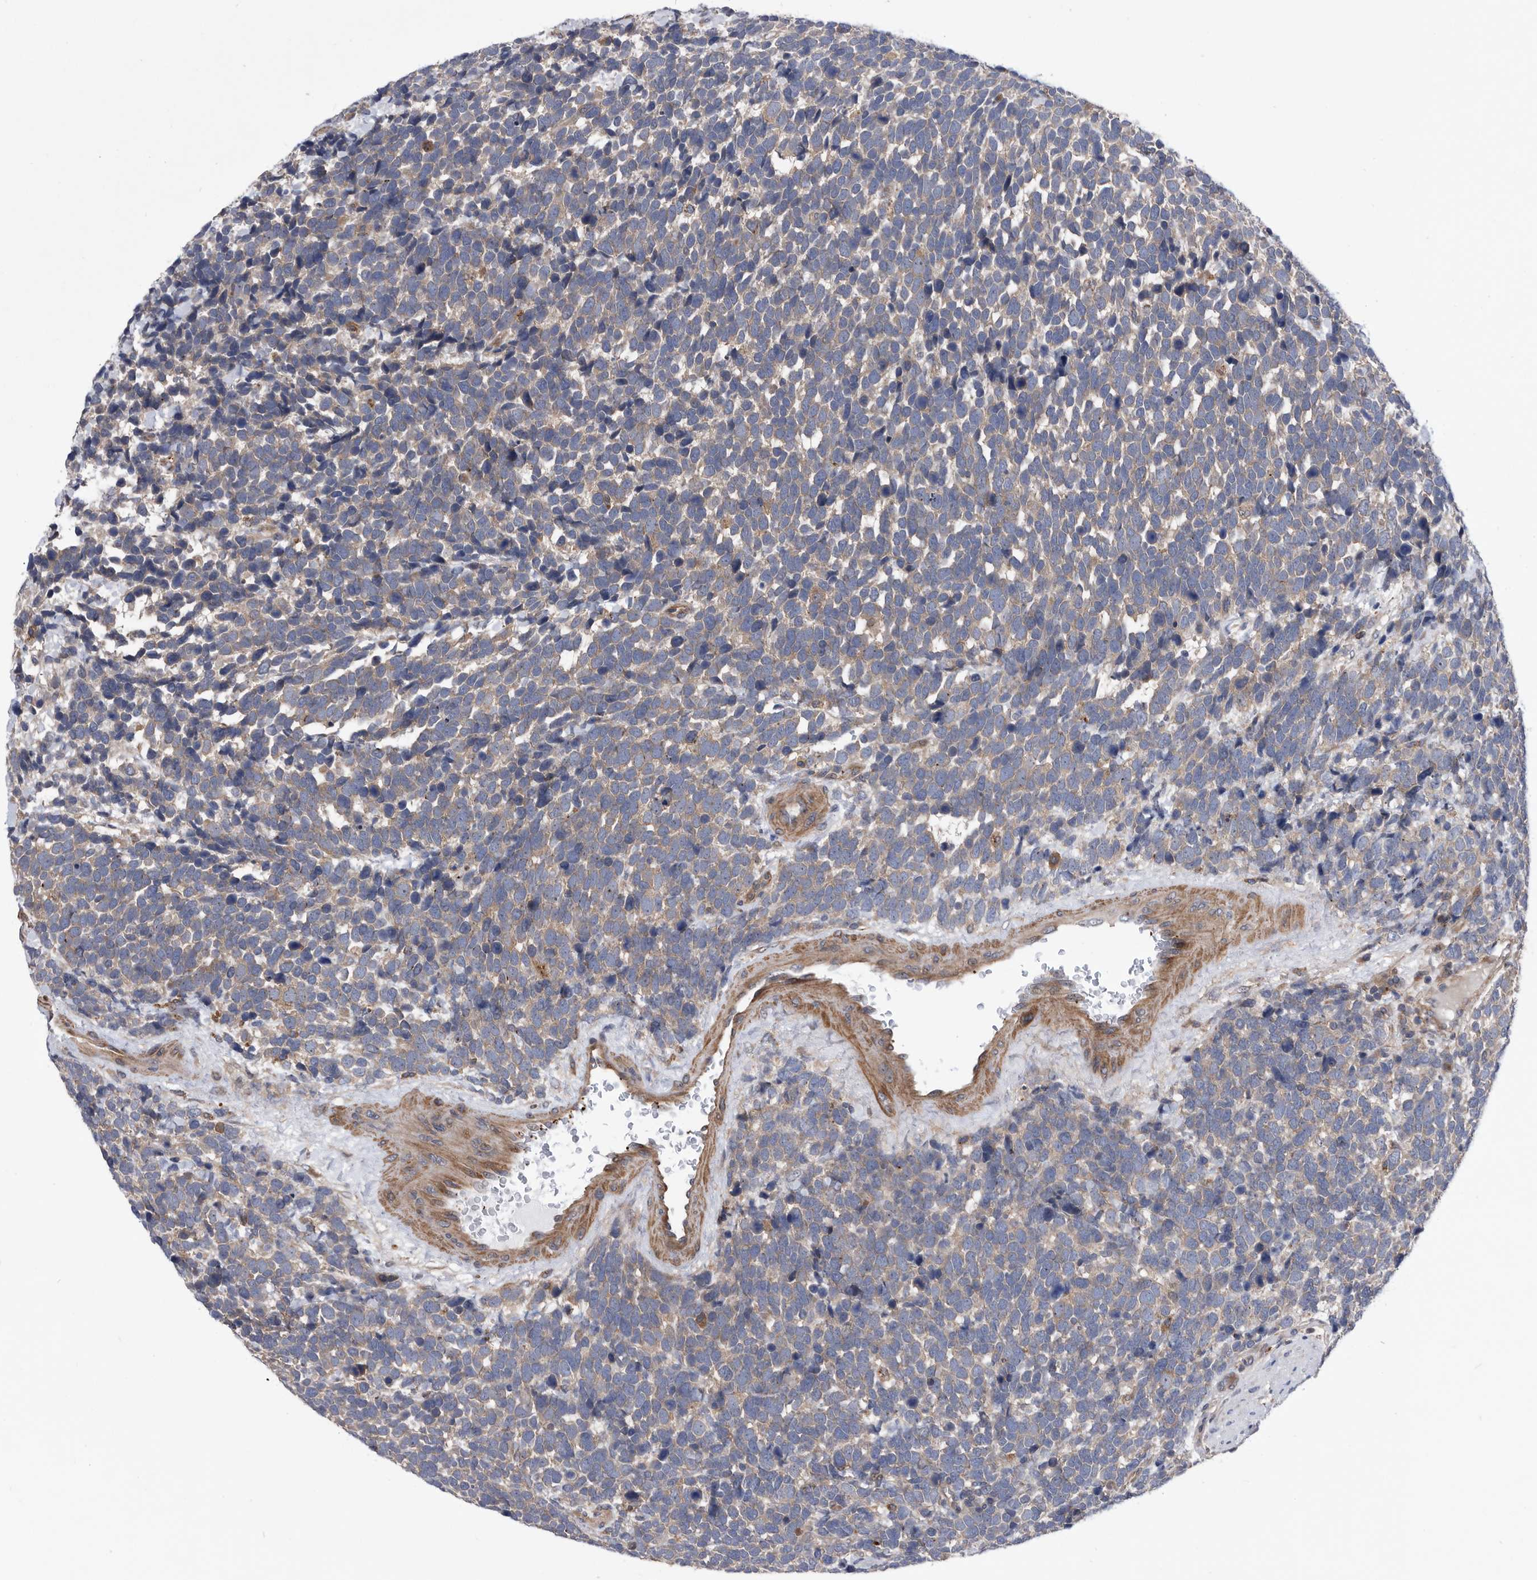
{"staining": {"intensity": "weak", "quantity": "25%-75%", "location": "cytoplasmic/membranous"}, "tissue": "urothelial cancer", "cell_type": "Tumor cells", "image_type": "cancer", "snomed": [{"axis": "morphology", "description": "Urothelial carcinoma, High grade"}, {"axis": "topography", "description": "Urinary bladder"}], "caption": "Weak cytoplasmic/membranous protein expression is identified in approximately 25%-75% of tumor cells in urothelial cancer. Ihc stains the protein in brown and the nuclei are stained blue.", "gene": "BAIAP3", "patient": {"sex": "female", "age": 82}}